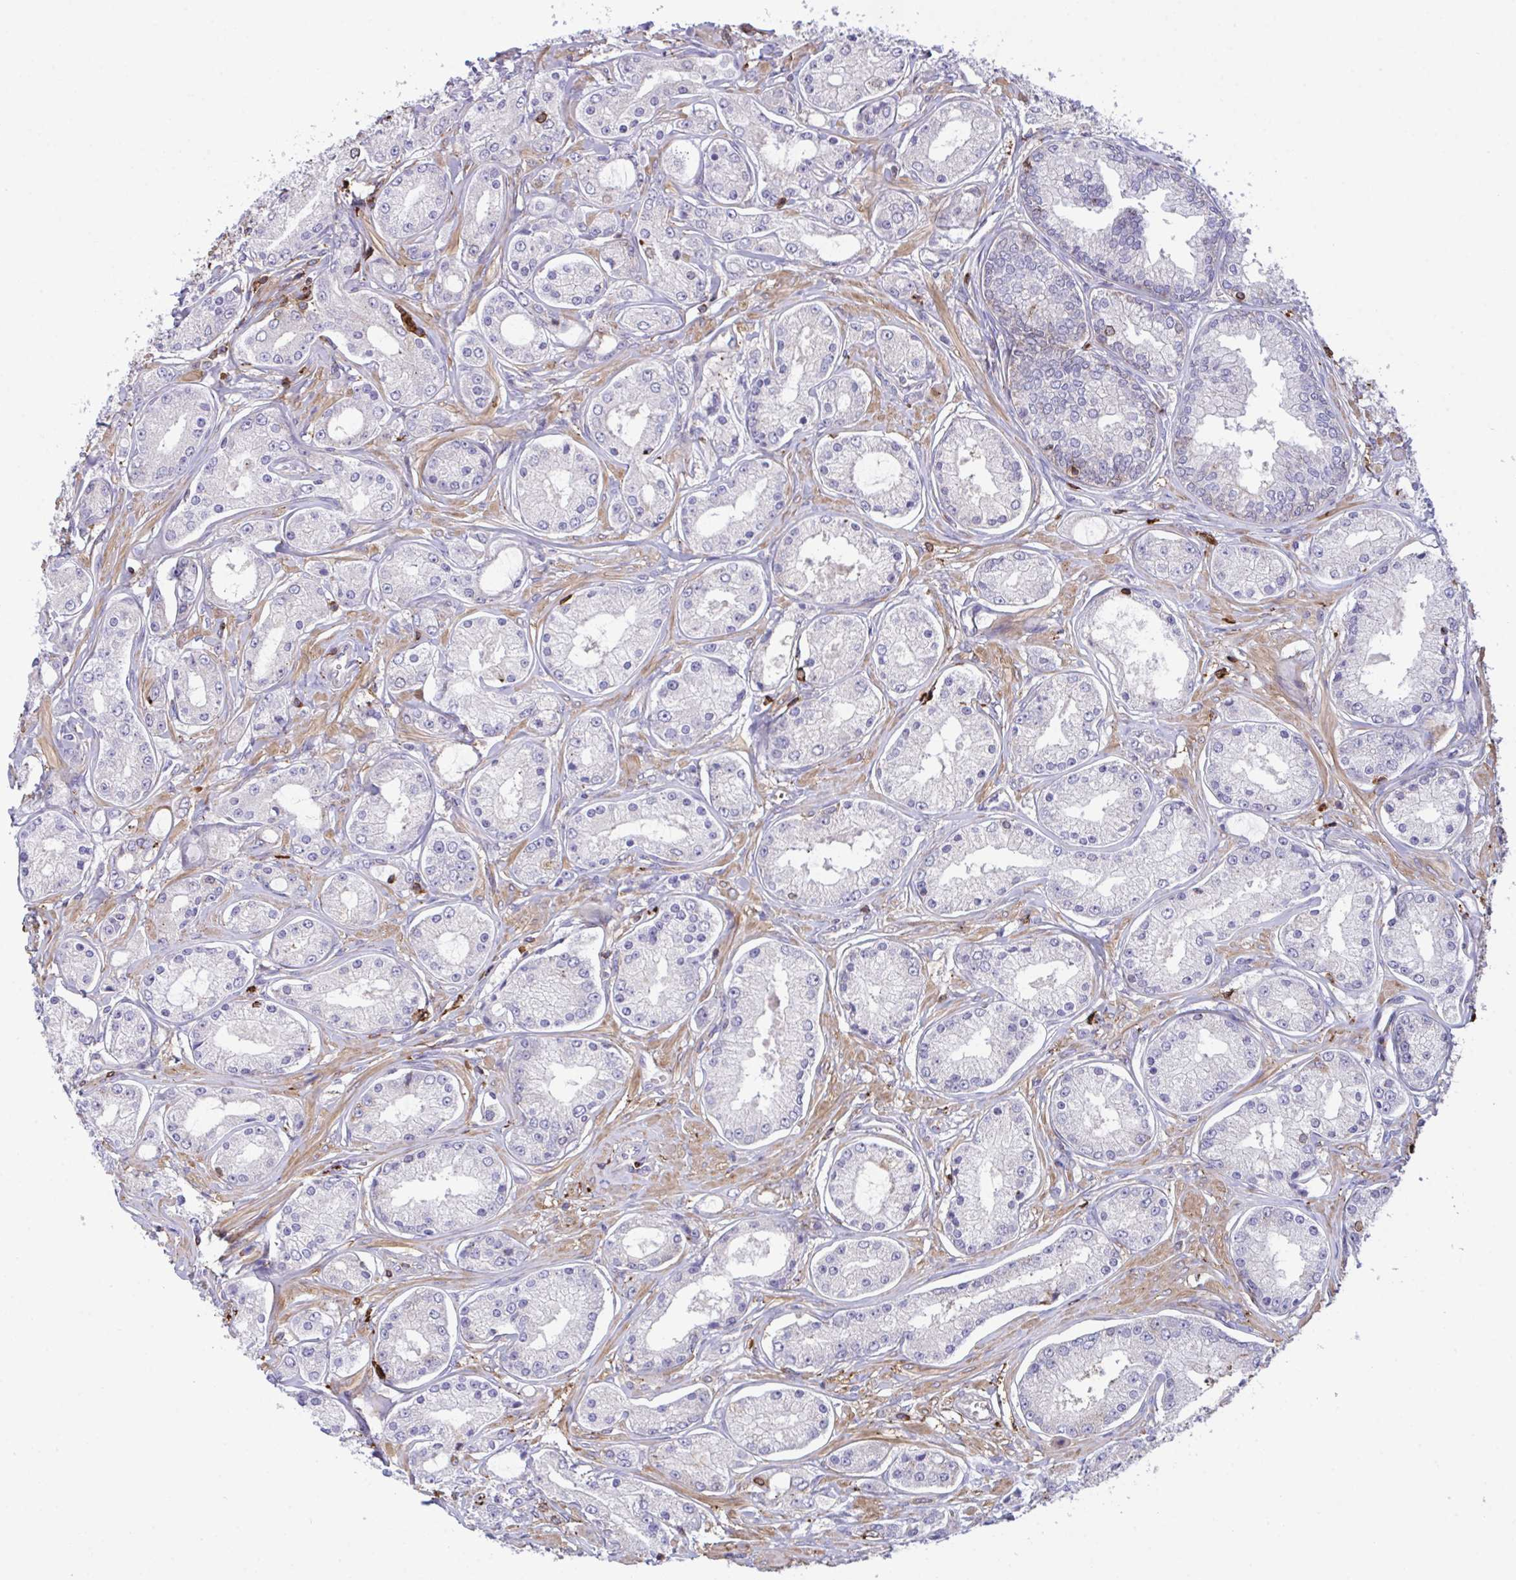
{"staining": {"intensity": "strong", "quantity": "<25%", "location": "cytoplasmic/membranous"}, "tissue": "prostate cancer", "cell_type": "Tumor cells", "image_type": "cancer", "snomed": [{"axis": "morphology", "description": "Adenocarcinoma, High grade"}, {"axis": "topography", "description": "Prostate"}], "caption": "Protein staining reveals strong cytoplasmic/membranous expression in approximately <25% of tumor cells in prostate adenocarcinoma (high-grade). The protein is stained brown, and the nuclei are stained in blue (DAB IHC with brightfield microscopy, high magnification).", "gene": "PPIH", "patient": {"sex": "male", "age": 66}}